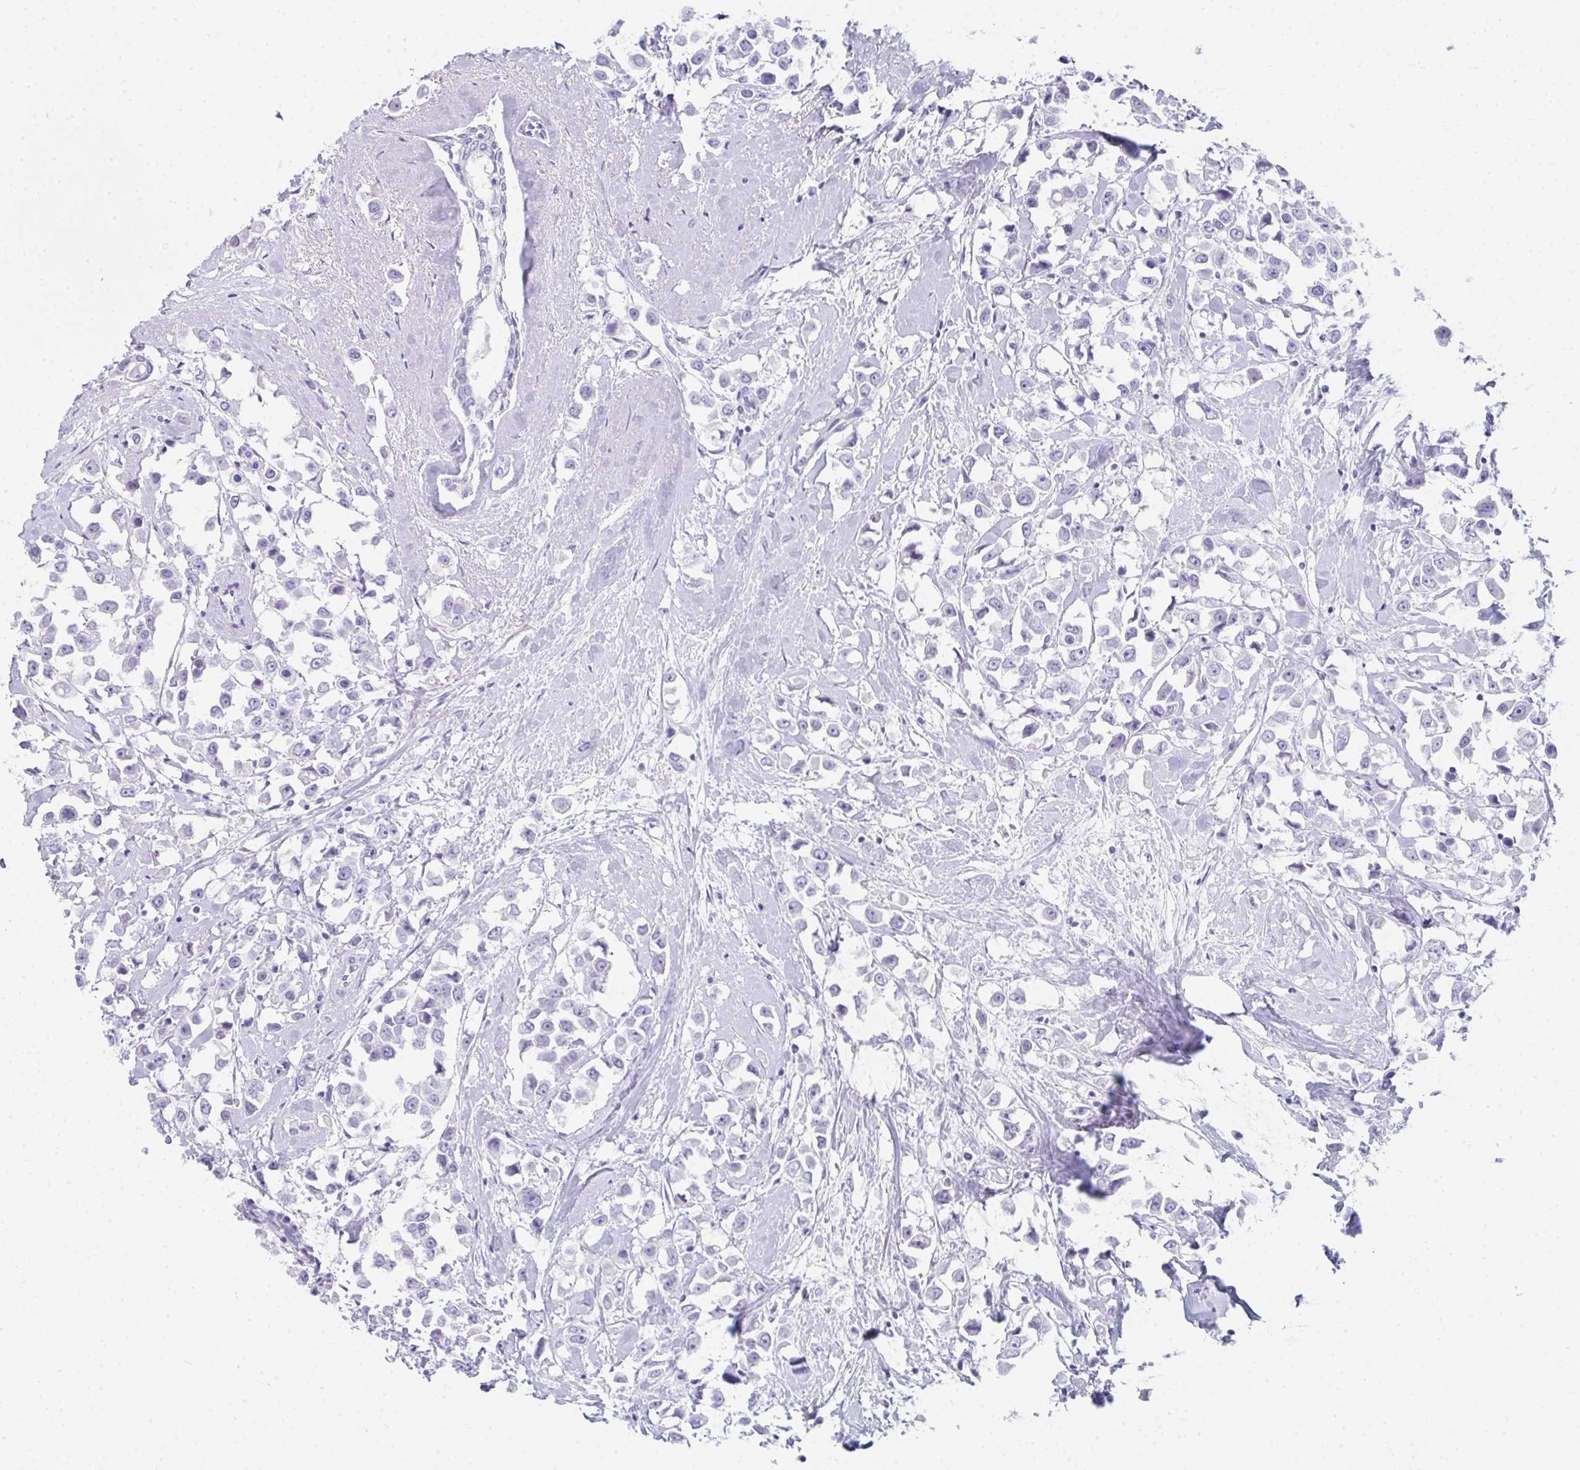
{"staining": {"intensity": "negative", "quantity": "none", "location": "none"}, "tissue": "breast cancer", "cell_type": "Tumor cells", "image_type": "cancer", "snomed": [{"axis": "morphology", "description": "Duct carcinoma"}, {"axis": "topography", "description": "Breast"}], "caption": "This is an immunohistochemistry (IHC) histopathology image of human breast cancer (invasive ductal carcinoma). There is no positivity in tumor cells.", "gene": "RLF", "patient": {"sex": "female", "age": 61}}